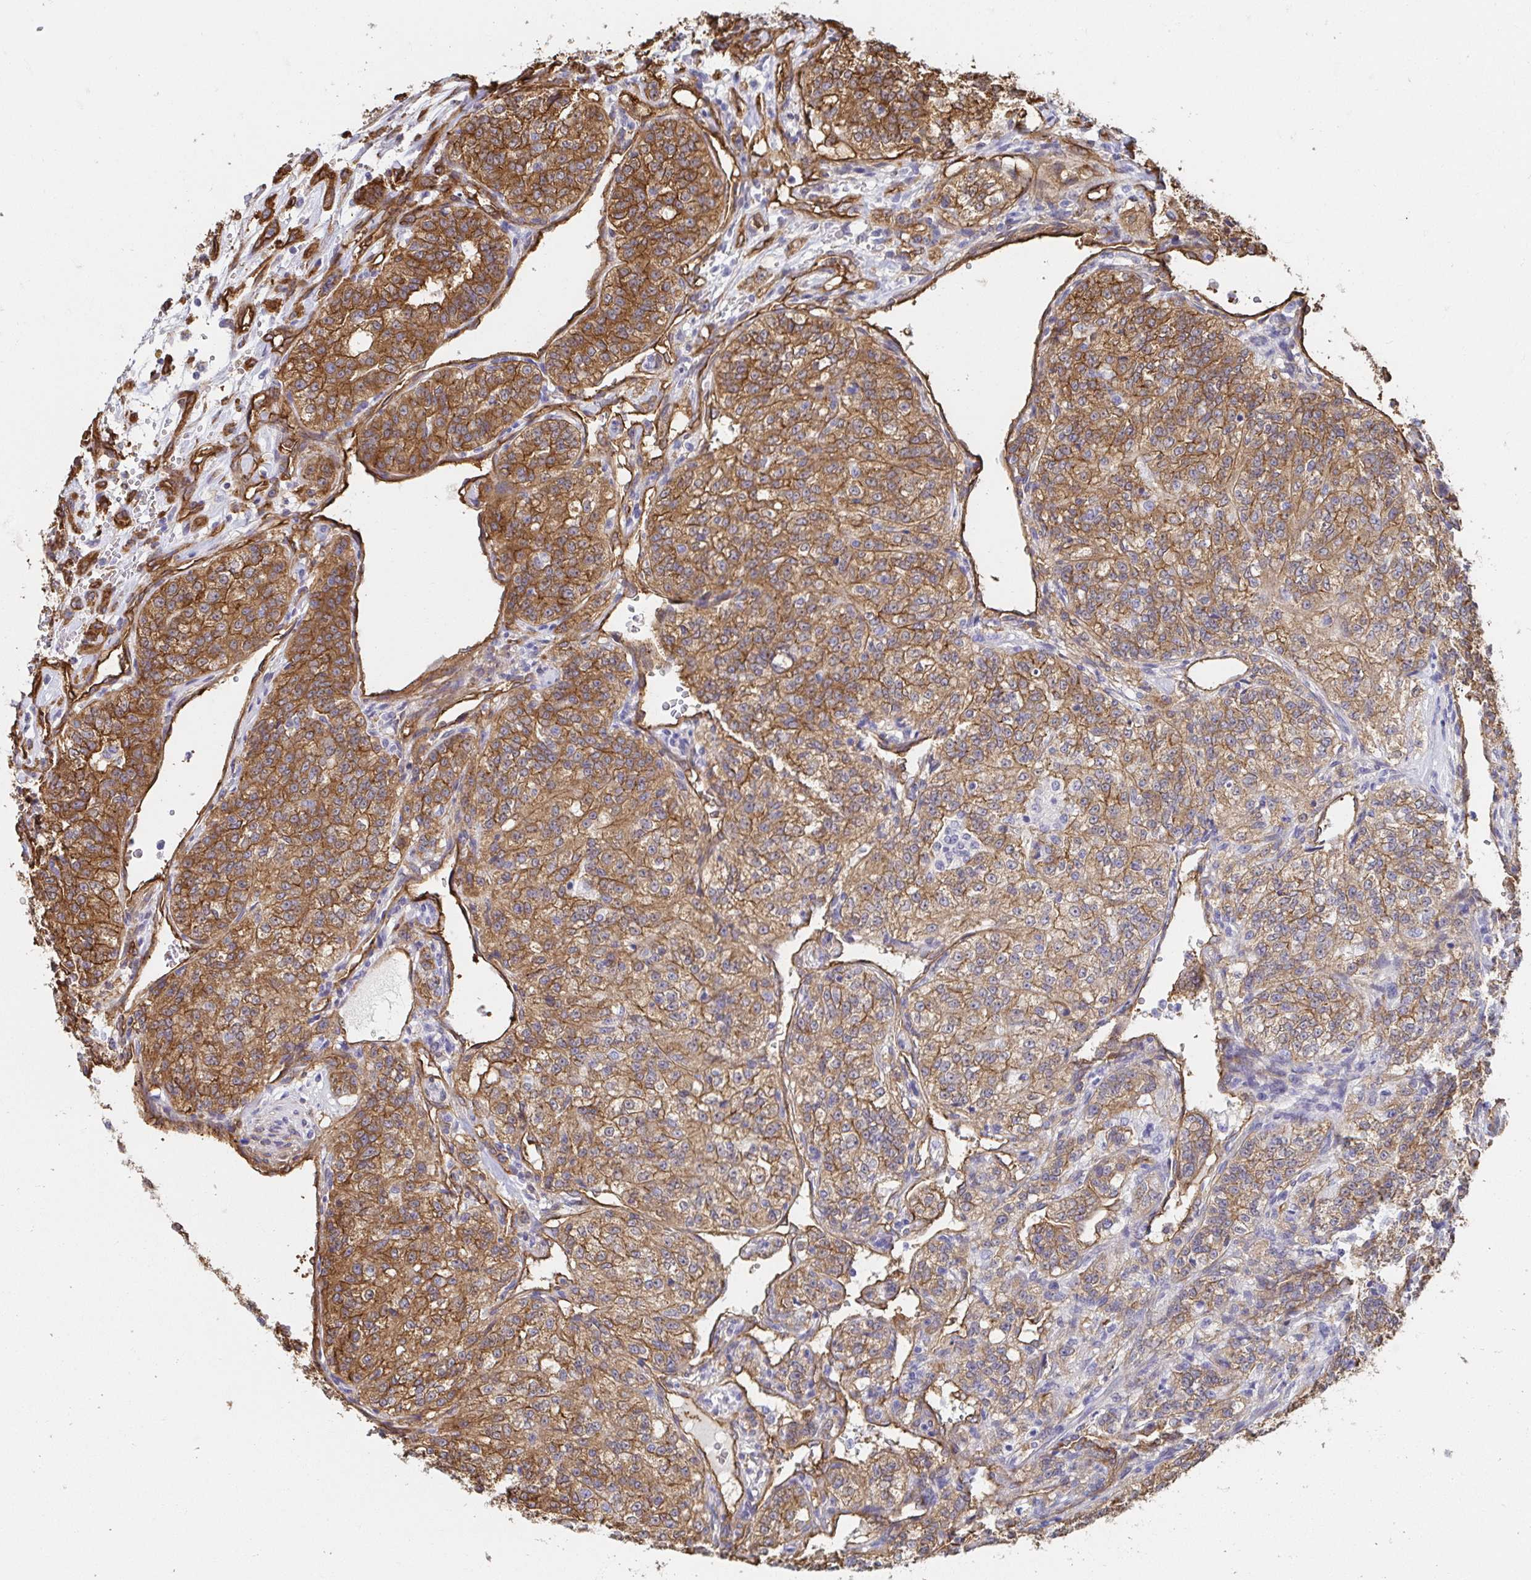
{"staining": {"intensity": "moderate", "quantity": ">75%", "location": "cytoplasmic/membranous"}, "tissue": "renal cancer", "cell_type": "Tumor cells", "image_type": "cancer", "snomed": [{"axis": "morphology", "description": "Adenocarcinoma, NOS"}, {"axis": "topography", "description": "Kidney"}], "caption": "Renal adenocarcinoma stained for a protein (brown) exhibits moderate cytoplasmic/membranous positive positivity in approximately >75% of tumor cells.", "gene": "CTTN", "patient": {"sex": "female", "age": 63}}